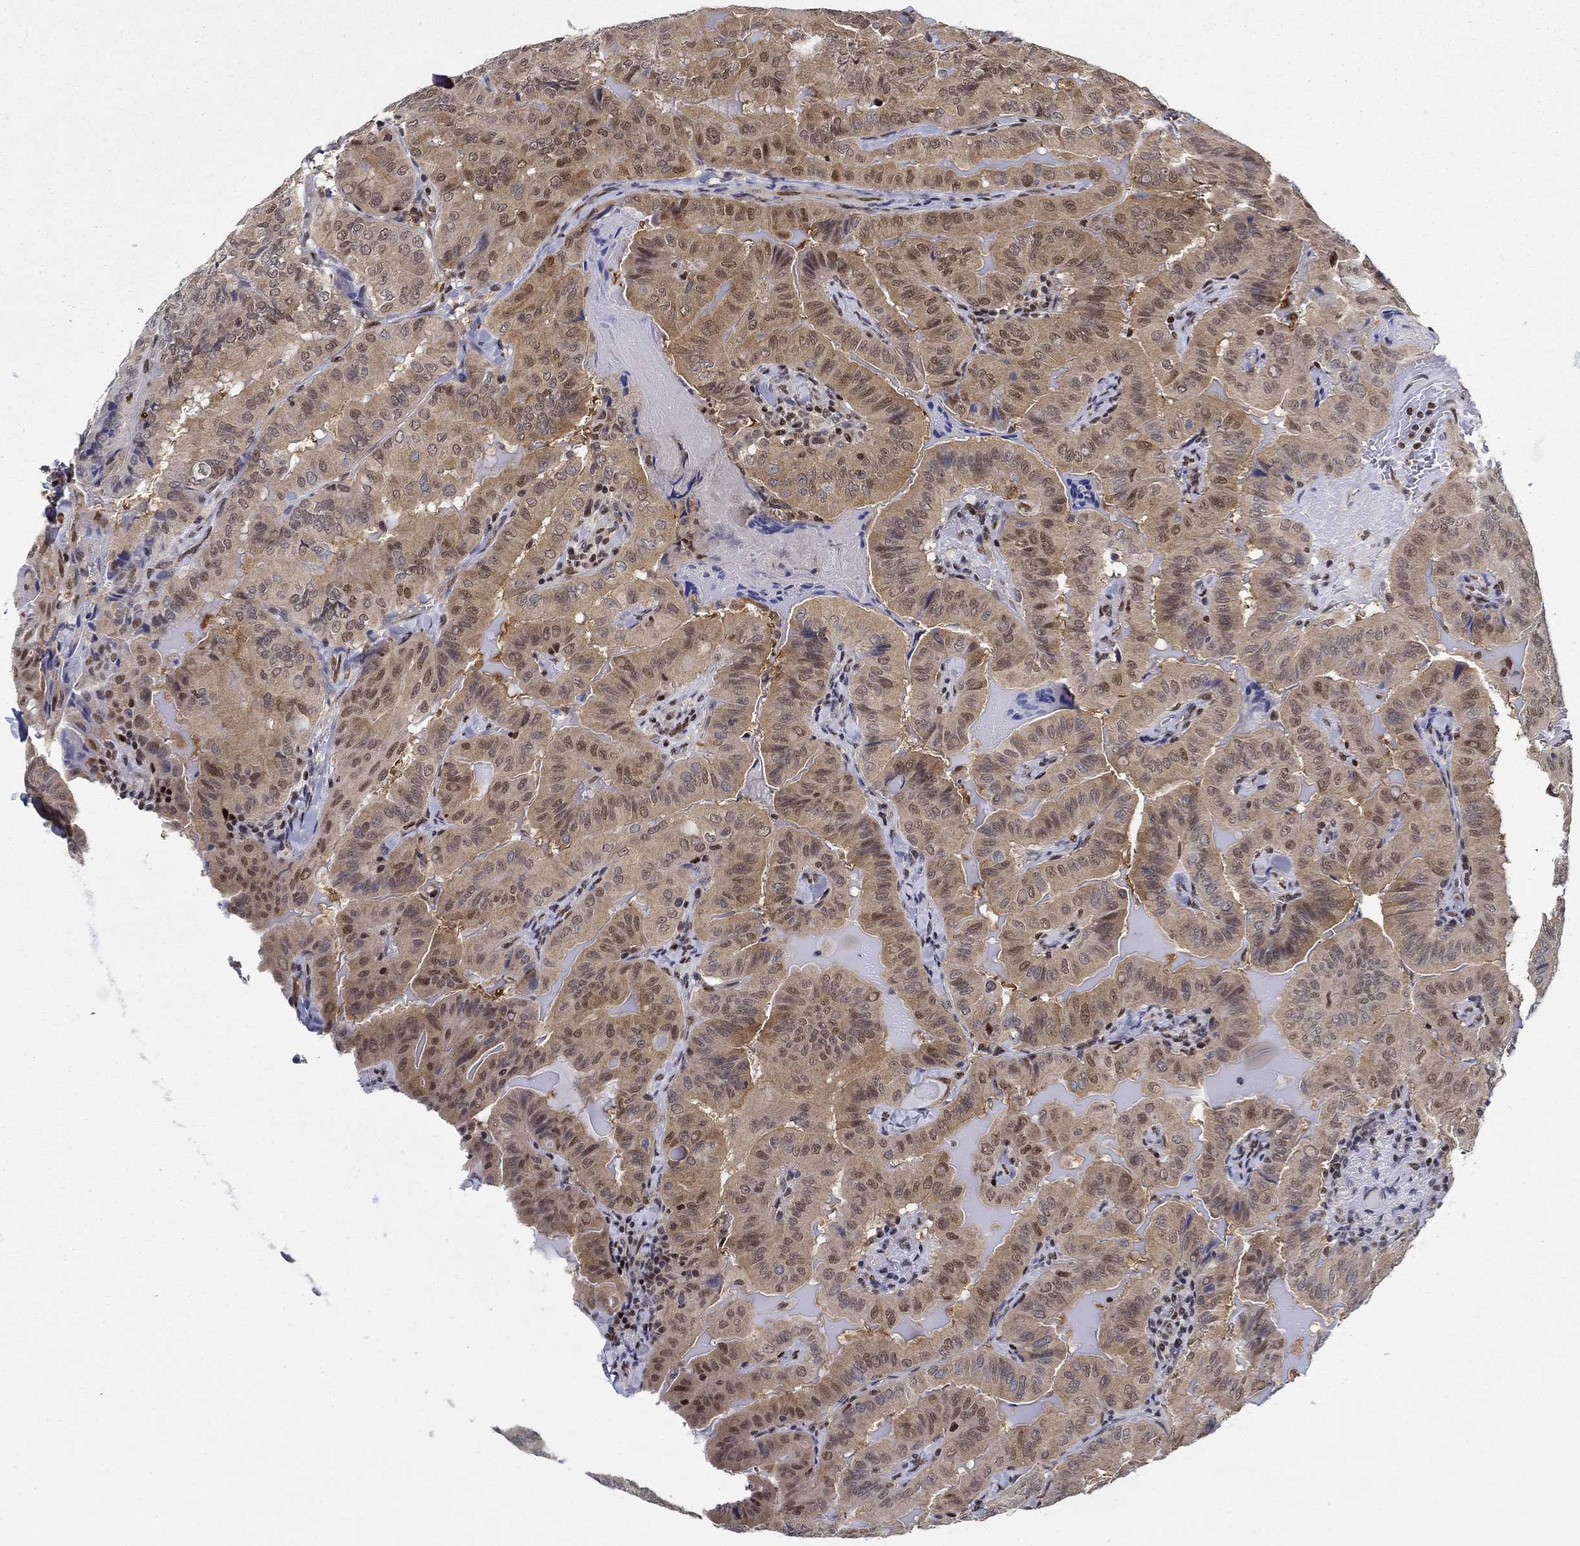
{"staining": {"intensity": "moderate", "quantity": "<25%", "location": "cytoplasmic/membranous,nuclear"}, "tissue": "thyroid cancer", "cell_type": "Tumor cells", "image_type": "cancer", "snomed": [{"axis": "morphology", "description": "Papillary adenocarcinoma, NOS"}, {"axis": "topography", "description": "Thyroid gland"}], "caption": "This is an image of IHC staining of thyroid cancer, which shows moderate staining in the cytoplasmic/membranous and nuclear of tumor cells.", "gene": "ZNF594", "patient": {"sex": "female", "age": 68}}